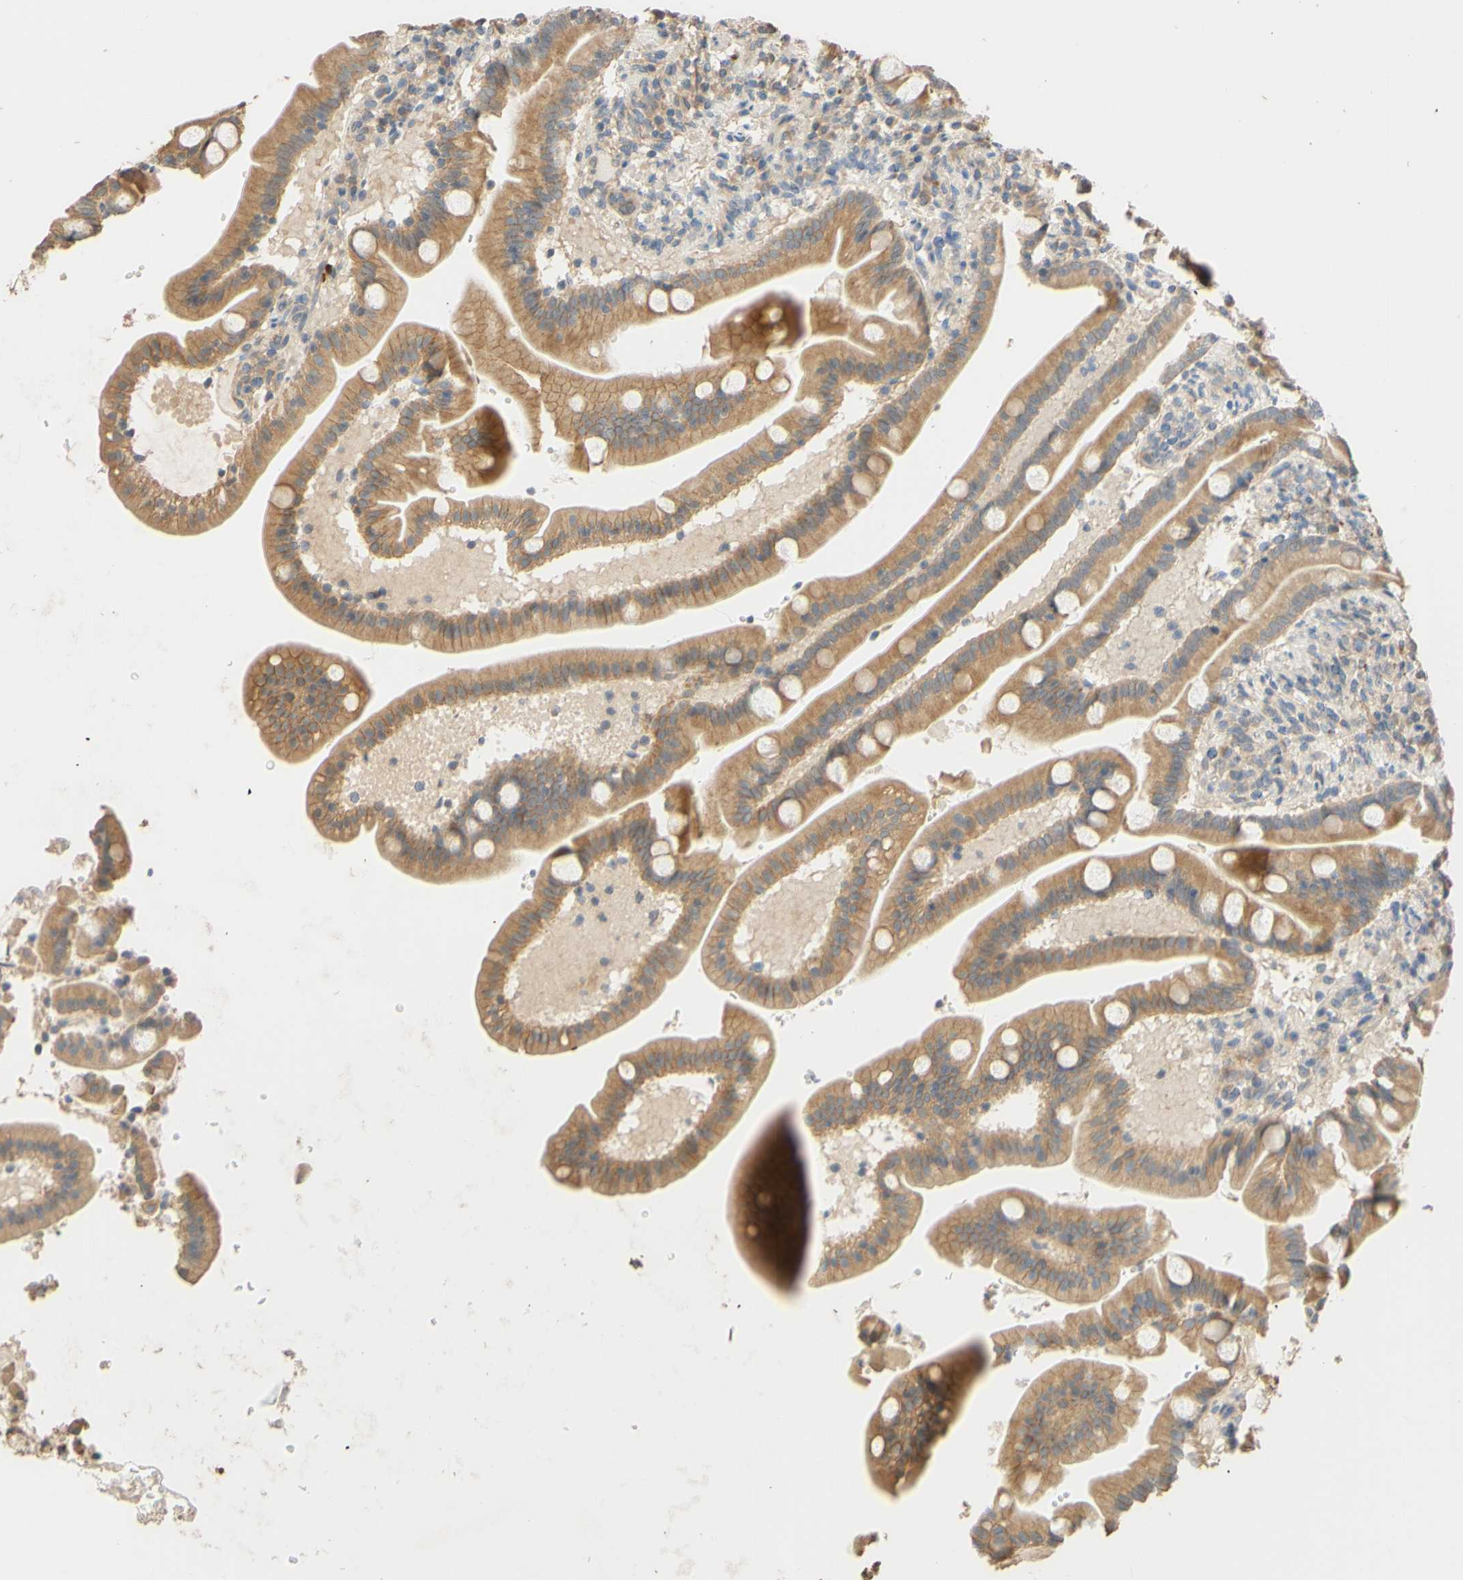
{"staining": {"intensity": "moderate", "quantity": ">75%", "location": "cytoplasmic/membranous"}, "tissue": "duodenum", "cell_type": "Glandular cells", "image_type": "normal", "snomed": [{"axis": "morphology", "description": "Normal tissue, NOS"}, {"axis": "topography", "description": "Duodenum"}], "caption": "Duodenum stained with a protein marker reveals moderate staining in glandular cells.", "gene": "SMIM19", "patient": {"sex": "male", "age": 54}}